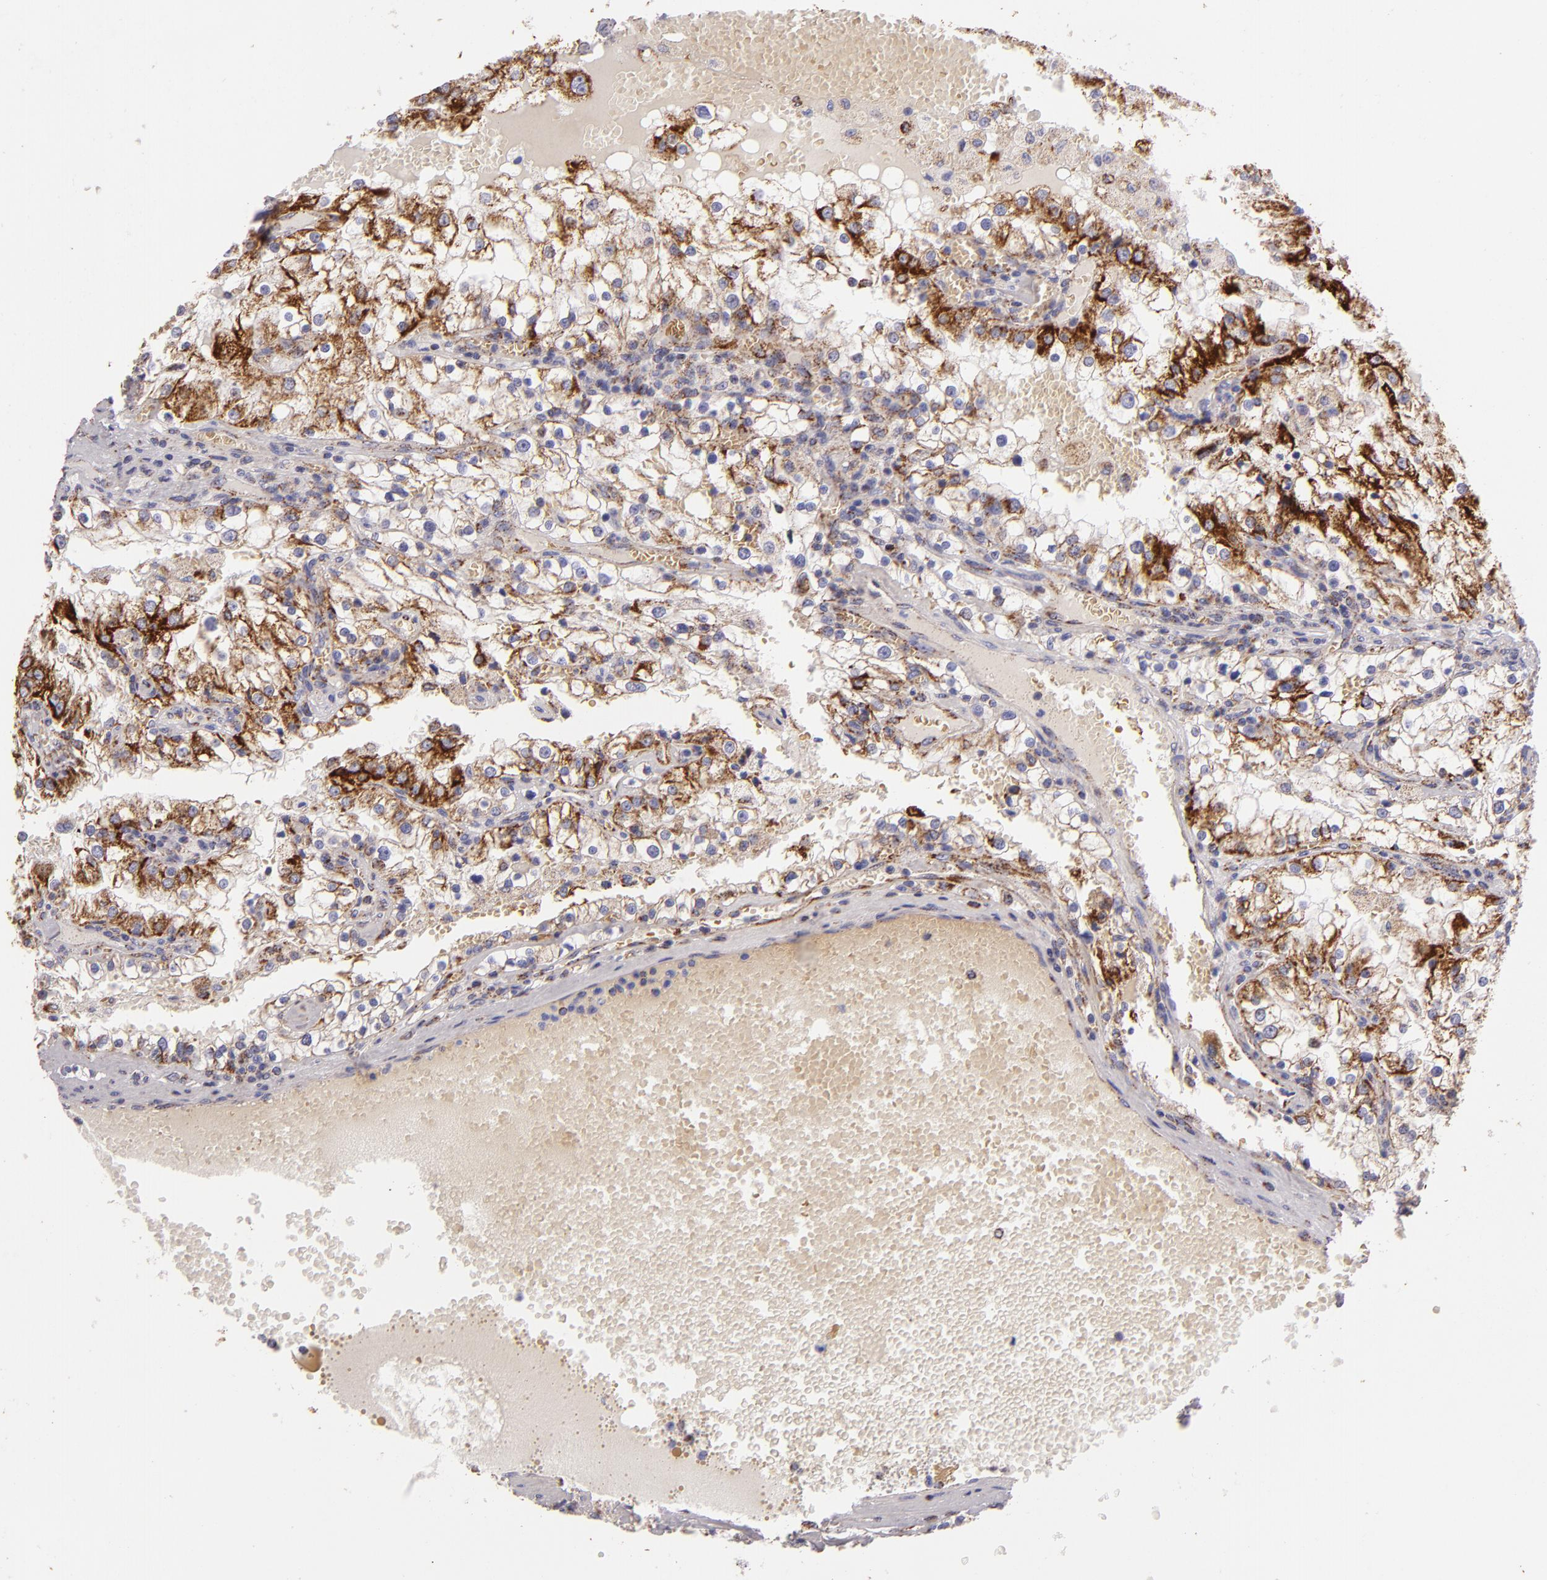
{"staining": {"intensity": "strong", "quantity": ">75%", "location": "cytoplasmic/membranous"}, "tissue": "renal cancer", "cell_type": "Tumor cells", "image_type": "cancer", "snomed": [{"axis": "morphology", "description": "Adenocarcinoma, NOS"}, {"axis": "topography", "description": "Kidney"}], "caption": "Immunohistochemical staining of human renal cancer reveals strong cytoplasmic/membranous protein expression in approximately >75% of tumor cells. The staining was performed using DAB (3,3'-diaminobenzidine), with brown indicating positive protein expression. Nuclei are stained blue with hematoxylin.", "gene": "HSPD1", "patient": {"sex": "female", "age": 74}}